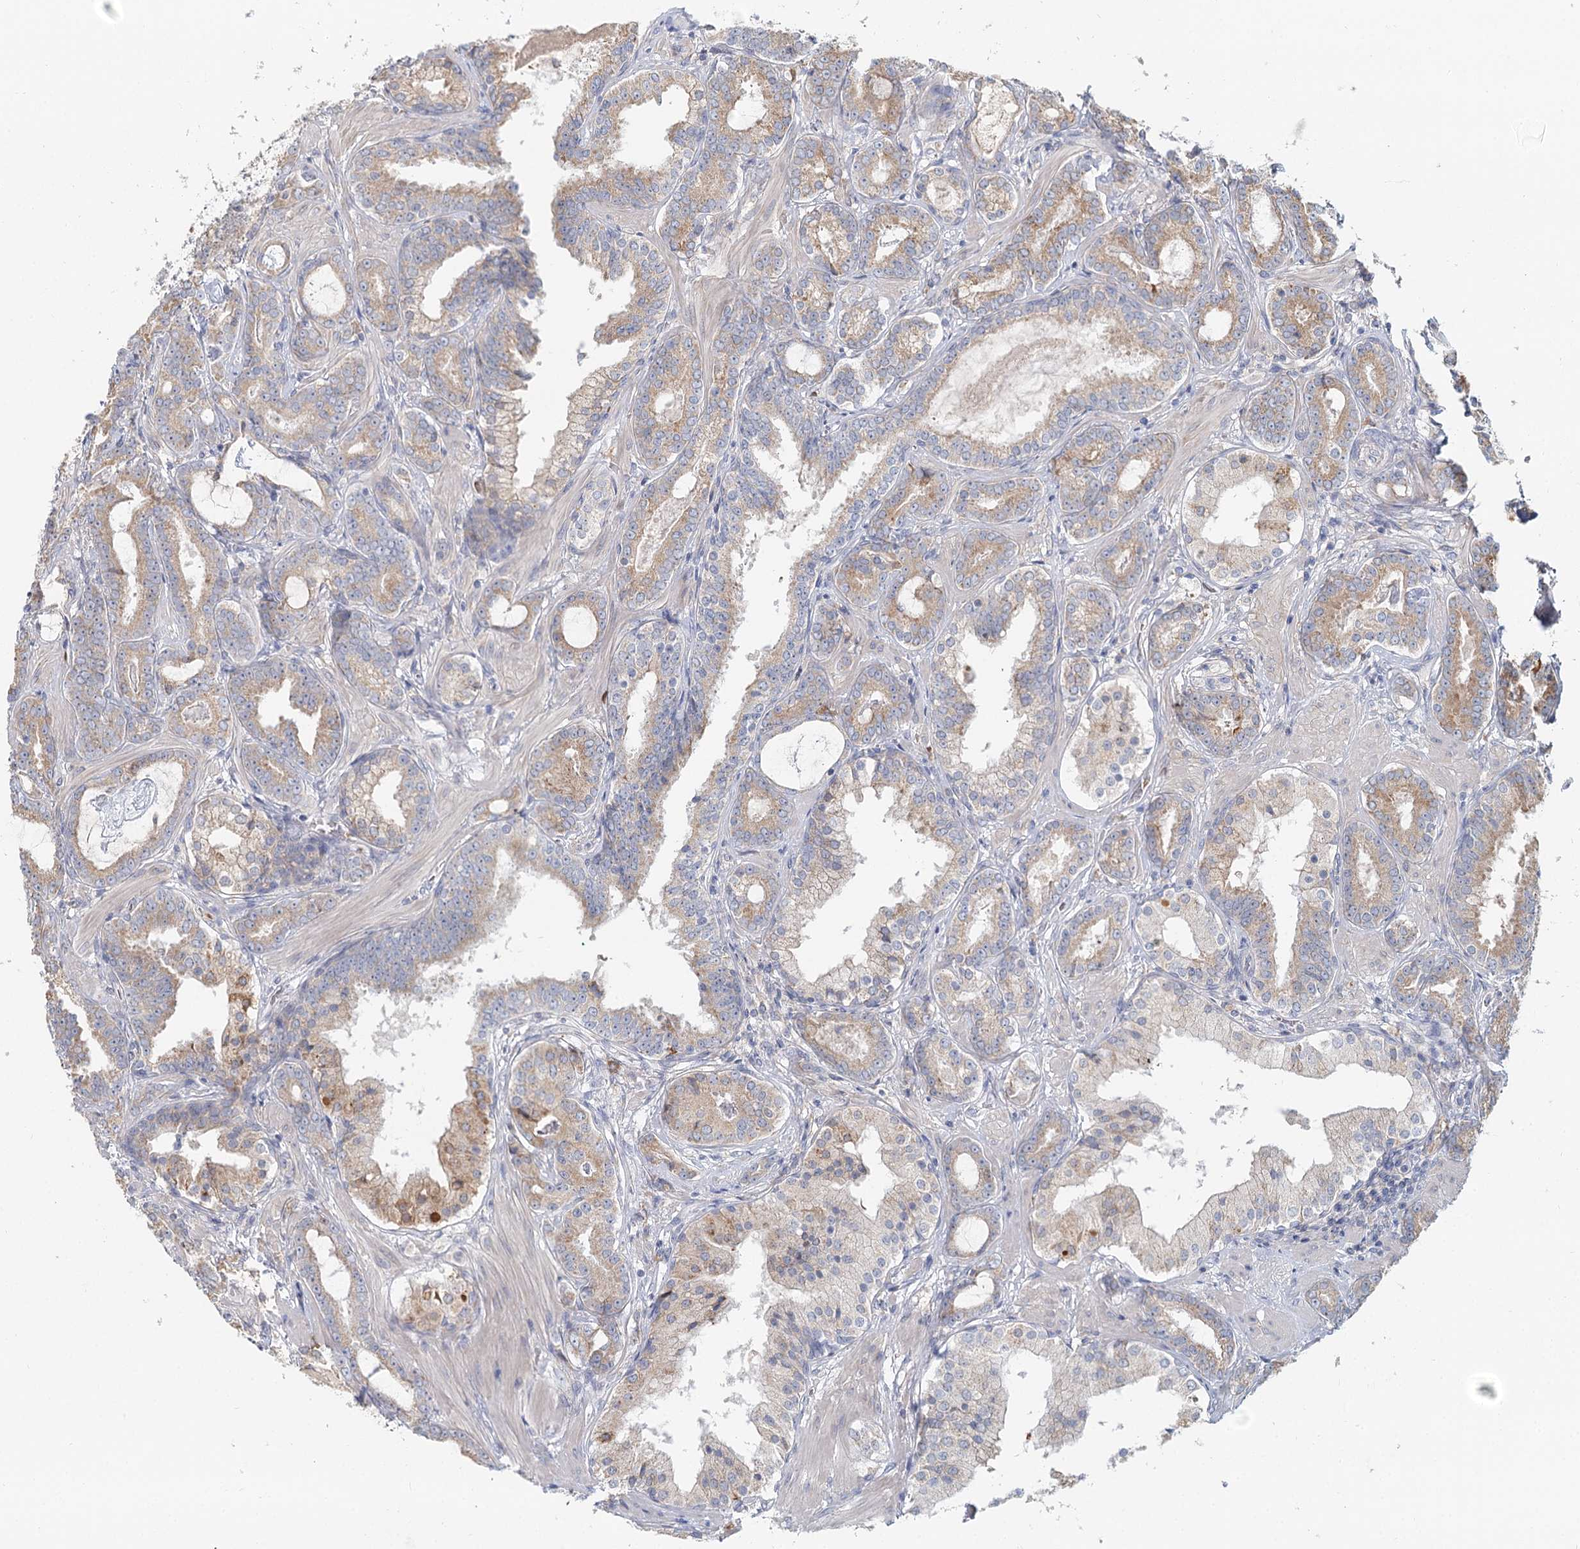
{"staining": {"intensity": "weak", "quantity": "25%-75%", "location": "cytoplasmic/membranous"}, "tissue": "prostate cancer", "cell_type": "Tumor cells", "image_type": "cancer", "snomed": [{"axis": "morphology", "description": "Adenocarcinoma, High grade"}, {"axis": "topography", "description": "Prostate"}], "caption": "High-grade adenocarcinoma (prostate) tissue exhibits weak cytoplasmic/membranous staining in approximately 25%-75% of tumor cells, visualized by immunohistochemistry. (DAB (3,3'-diaminobenzidine) = brown stain, brightfield microscopy at high magnification).", "gene": "ANKRD16", "patient": {"sex": "male", "age": 58}}